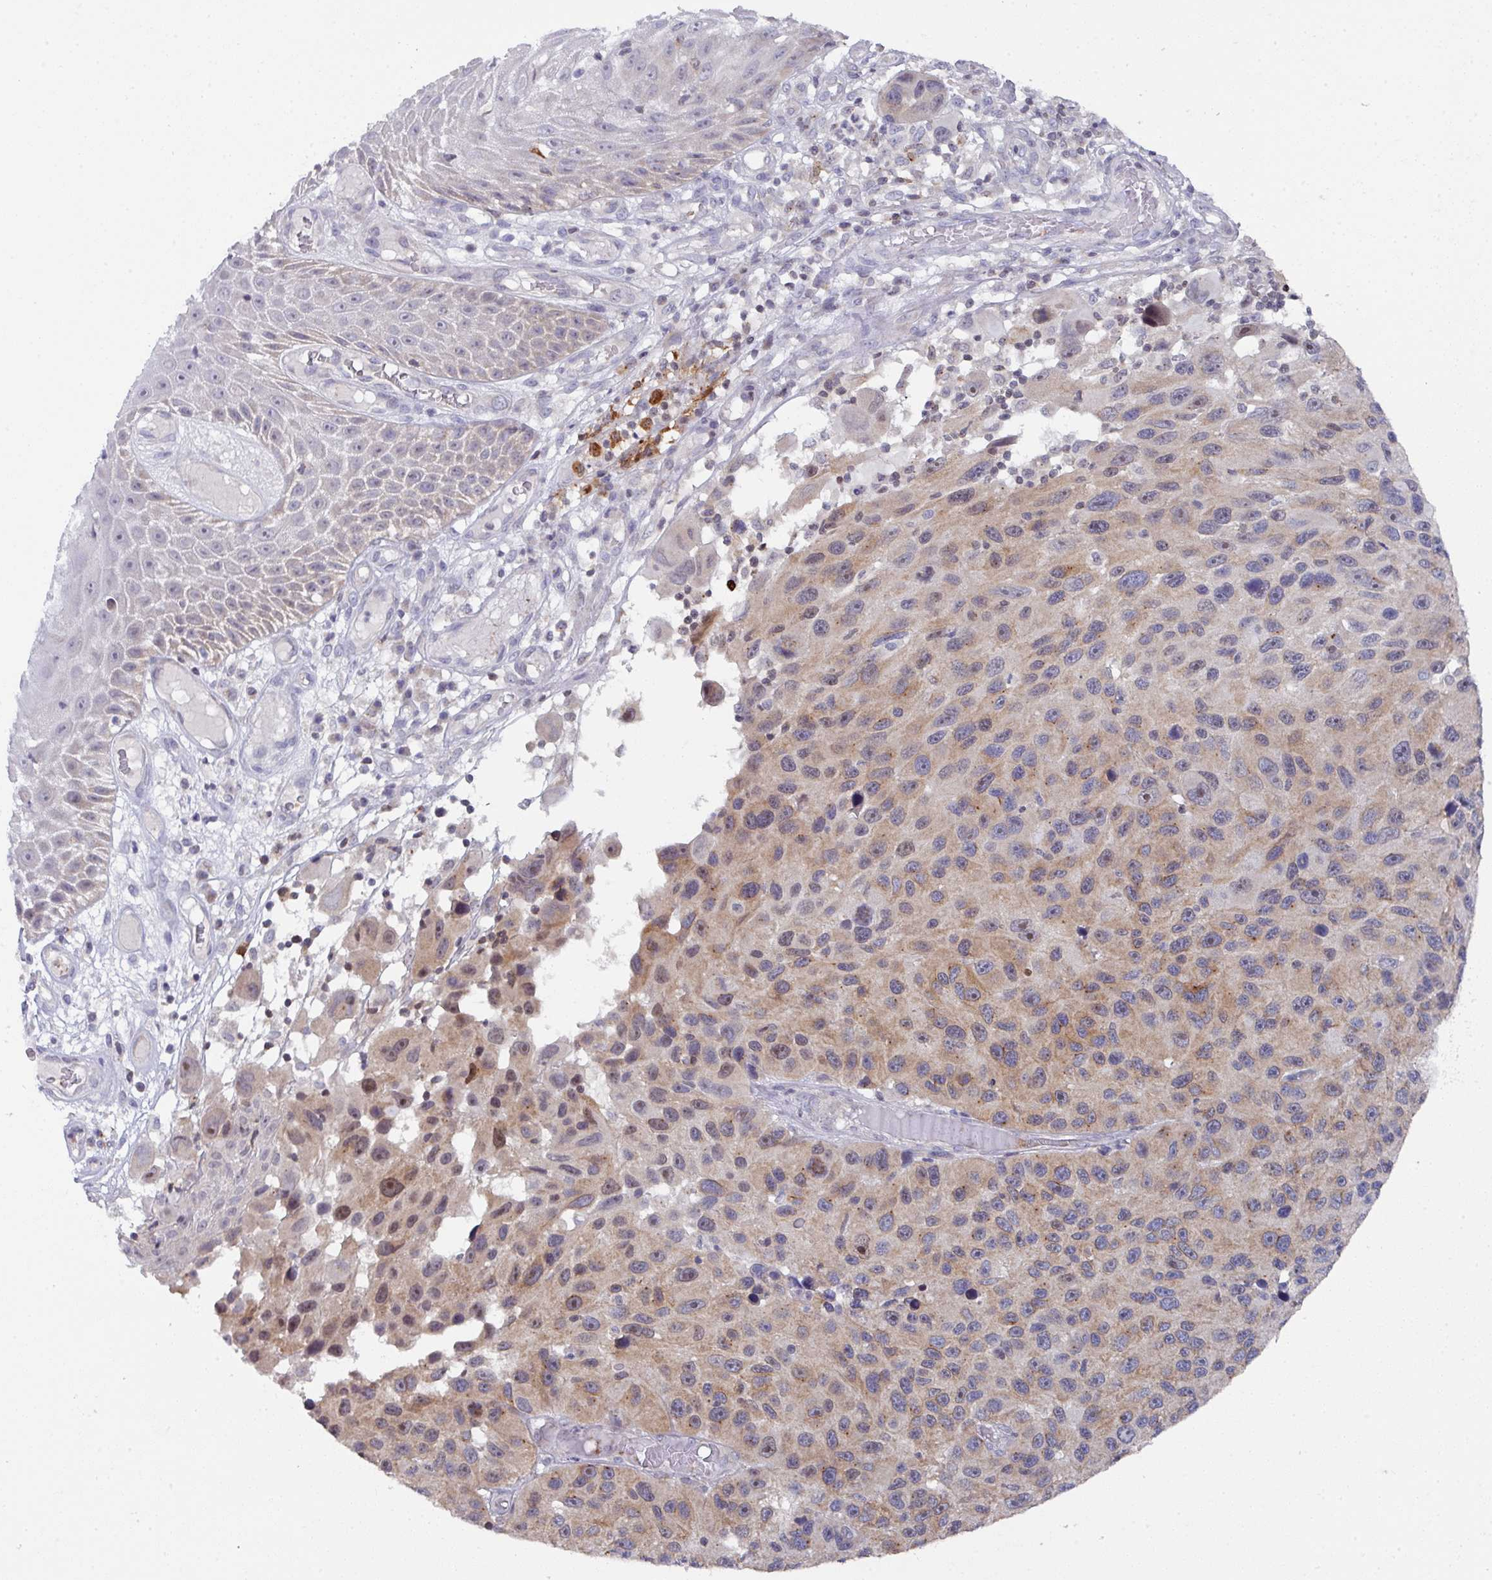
{"staining": {"intensity": "moderate", "quantity": "25%-75%", "location": "cytoplasmic/membranous,nuclear"}, "tissue": "melanoma", "cell_type": "Tumor cells", "image_type": "cancer", "snomed": [{"axis": "morphology", "description": "Malignant melanoma, NOS"}, {"axis": "topography", "description": "Skin"}], "caption": "About 25%-75% of tumor cells in malignant melanoma show moderate cytoplasmic/membranous and nuclear protein staining as visualized by brown immunohistochemical staining.", "gene": "DCAF12L2", "patient": {"sex": "male", "age": 53}}